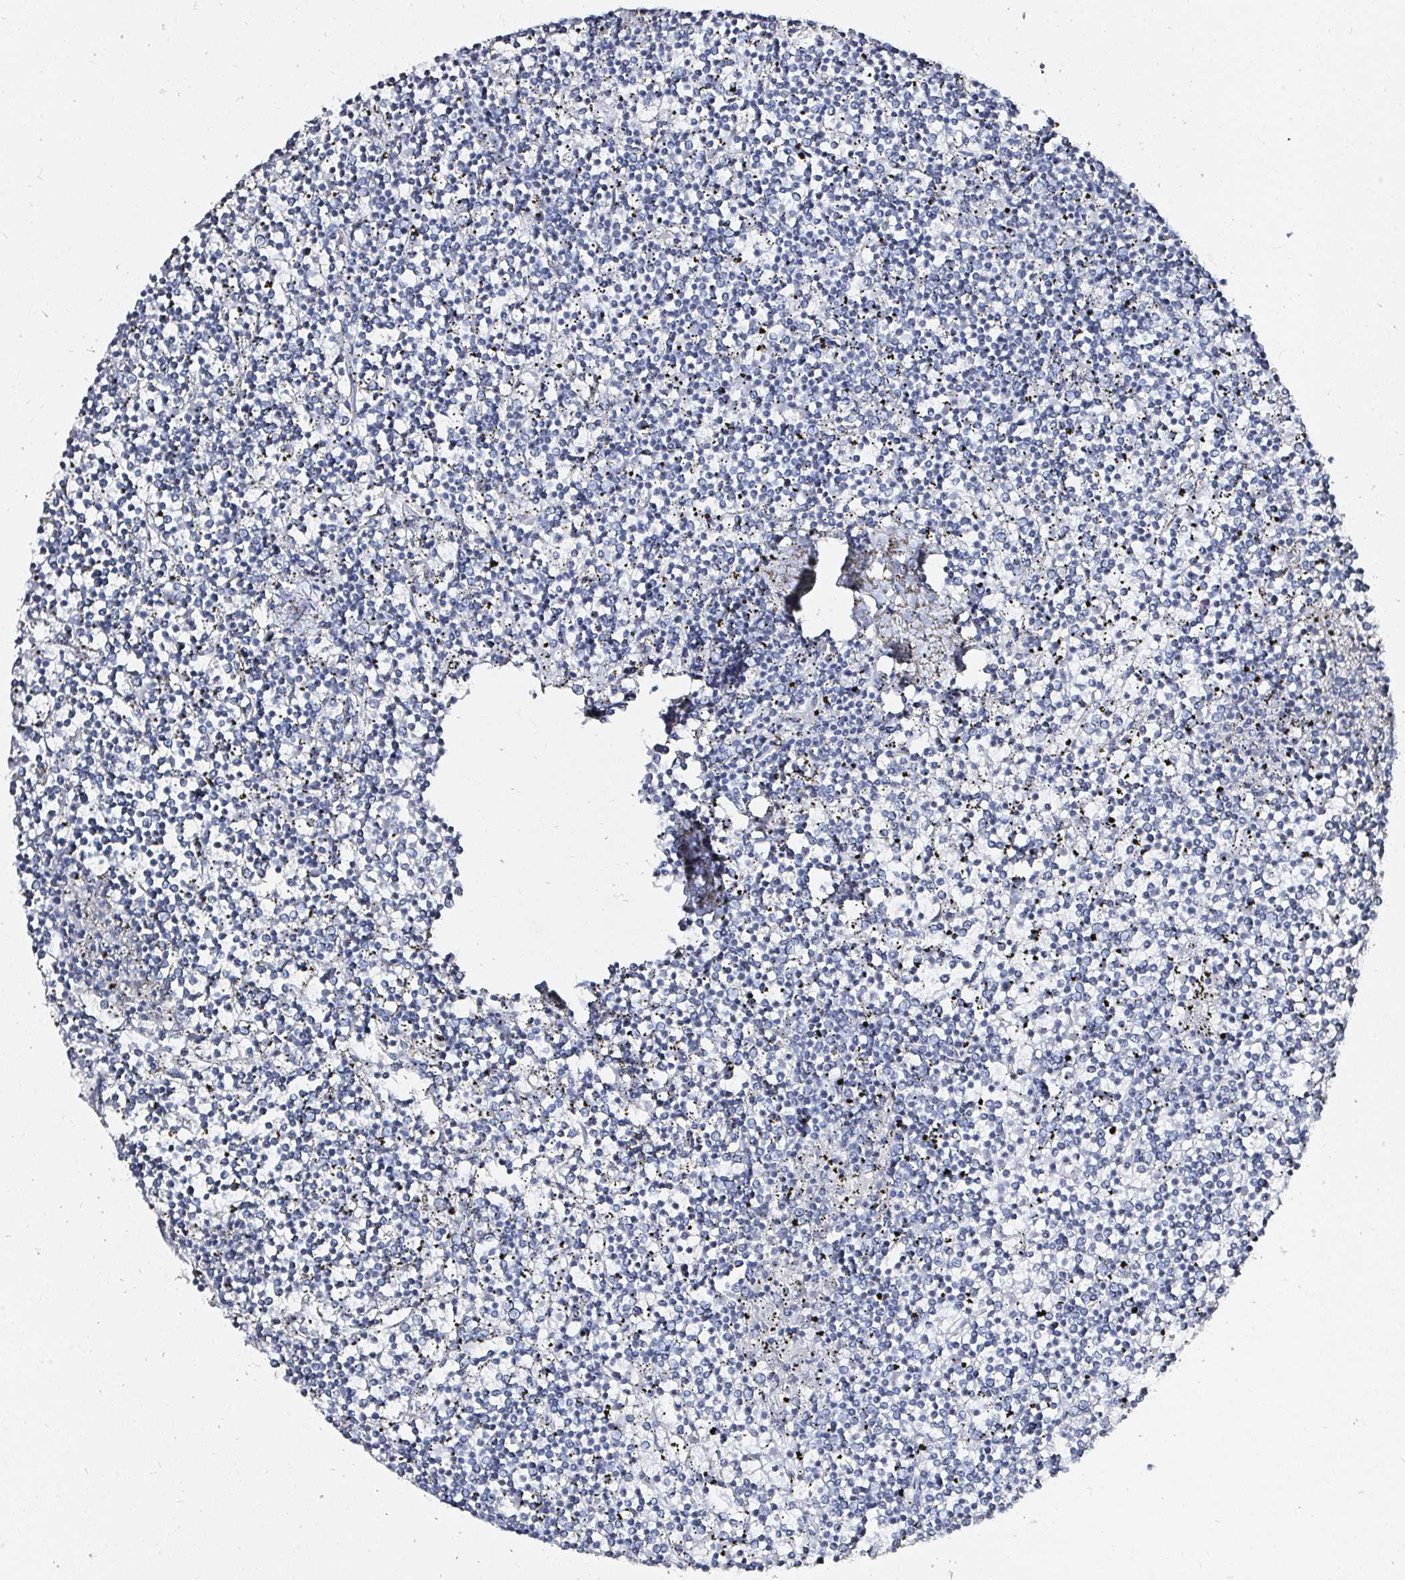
{"staining": {"intensity": "negative", "quantity": "none", "location": "none"}, "tissue": "lymphoma", "cell_type": "Tumor cells", "image_type": "cancer", "snomed": [{"axis": "morphology", "description": "Malignant lymphoma, non-Hodgkin's type, Low grade"}, {"axis": "topography", "description": "Spleen"}], "caption": "Tumor cells show no significant protein expression in low-grade malignant lymphoma, non-Hodgkin's type. (Brightfield microscopy of DAB (3,3'-diaminobenzidine) immunohistochemistry at high magnification).", "gene": "ACAN", "patient": {"sex": "female", "age": 19}}